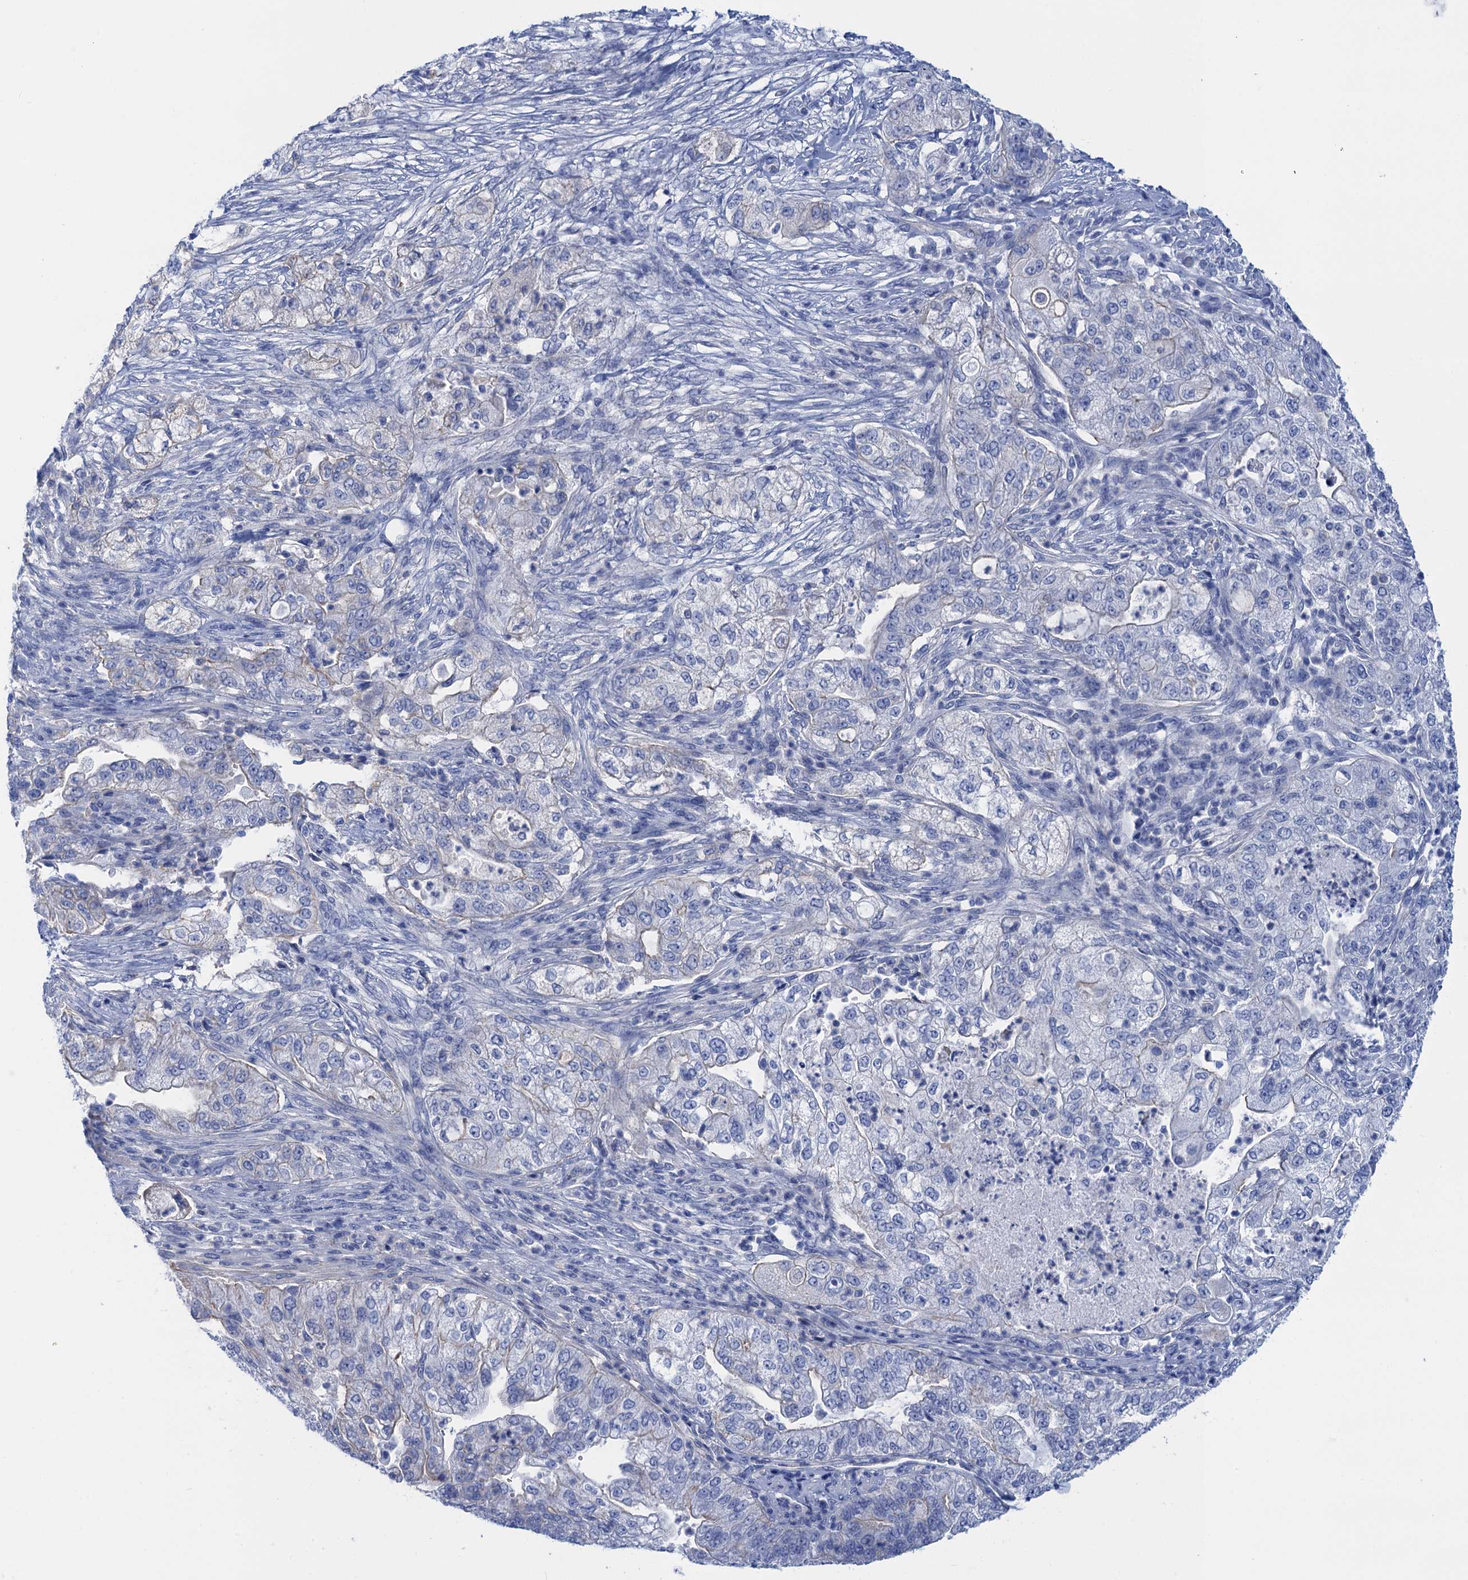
{"staining": {"intensity": "negative", "quantity": "none", "location": "none"}, "tissue": "pancreatic cancer", "cell_type": "Tumor cells", "image_type": "cancer", "snomed": [{"axis": "morphology", "description": "Adenocarcinoma, NOS"}, {"axis": "topography", "description": "Pancreas"}], "caption": "The photomicrograph exhibits no staining of tumor cells in pancreatic adenocarcinoma.", "gene": "CALML5", "patient": {"sex": "female", "age": 78}}